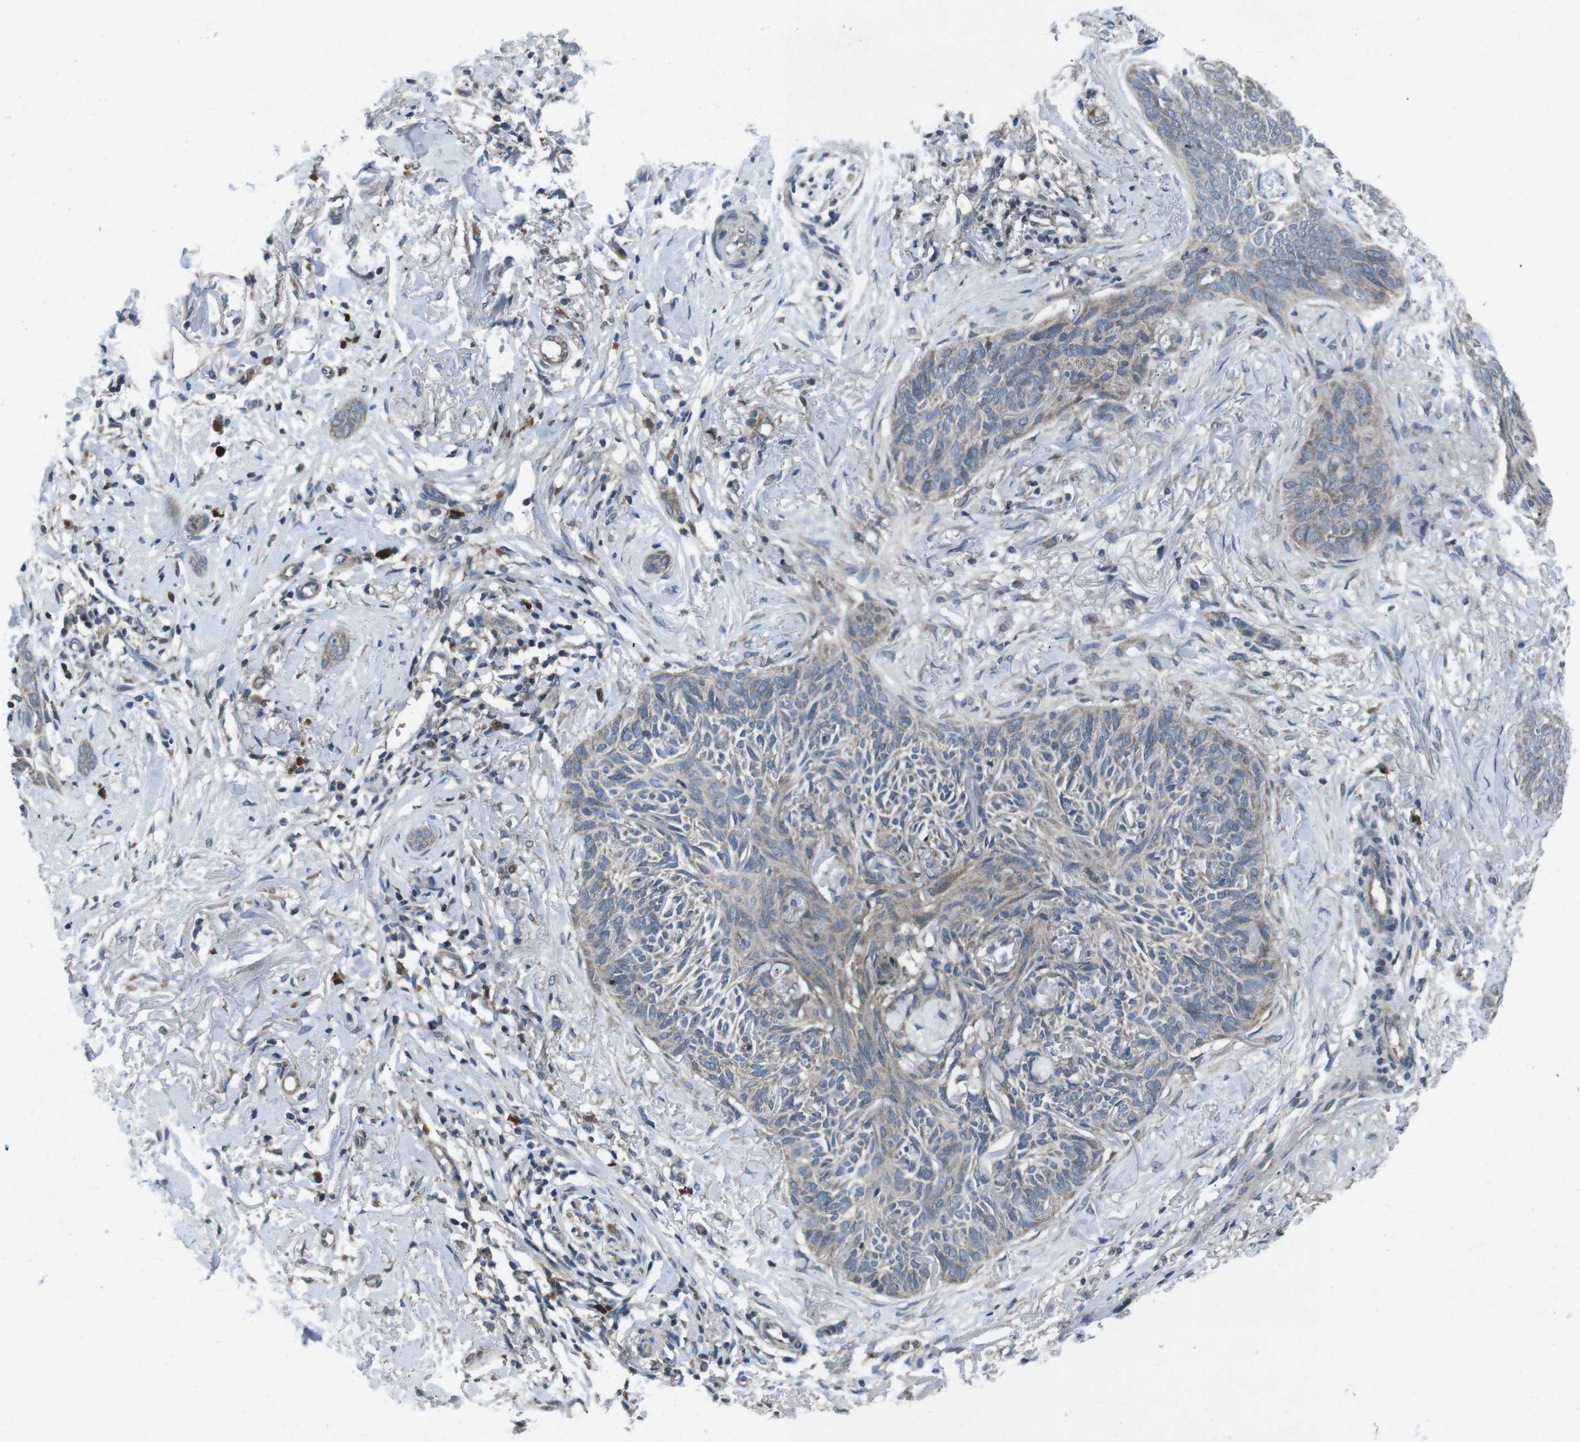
{"staining": {"intensity": "weak", "quantity": "<25%", "location": "cytoplasmic/membranous"}, "tissue": "skin cancer", "cell_type": "Tumor cells", "image_type": "cancer", "snomed": [{"axis": "morphology", "description": "Basal cell carcinoma"}, {"axis": "topography", "description": "Skin"}], "caption": "DAB immunohistochemical staining of human skin cancer (basal cell carcinoma) demonstrates no significant staining in tumor cells. (Immunohistochemistry, brightfield microscopy, high magnification).", "gene": "CDK16", "patient": {"sex": "female", "age": 84}}